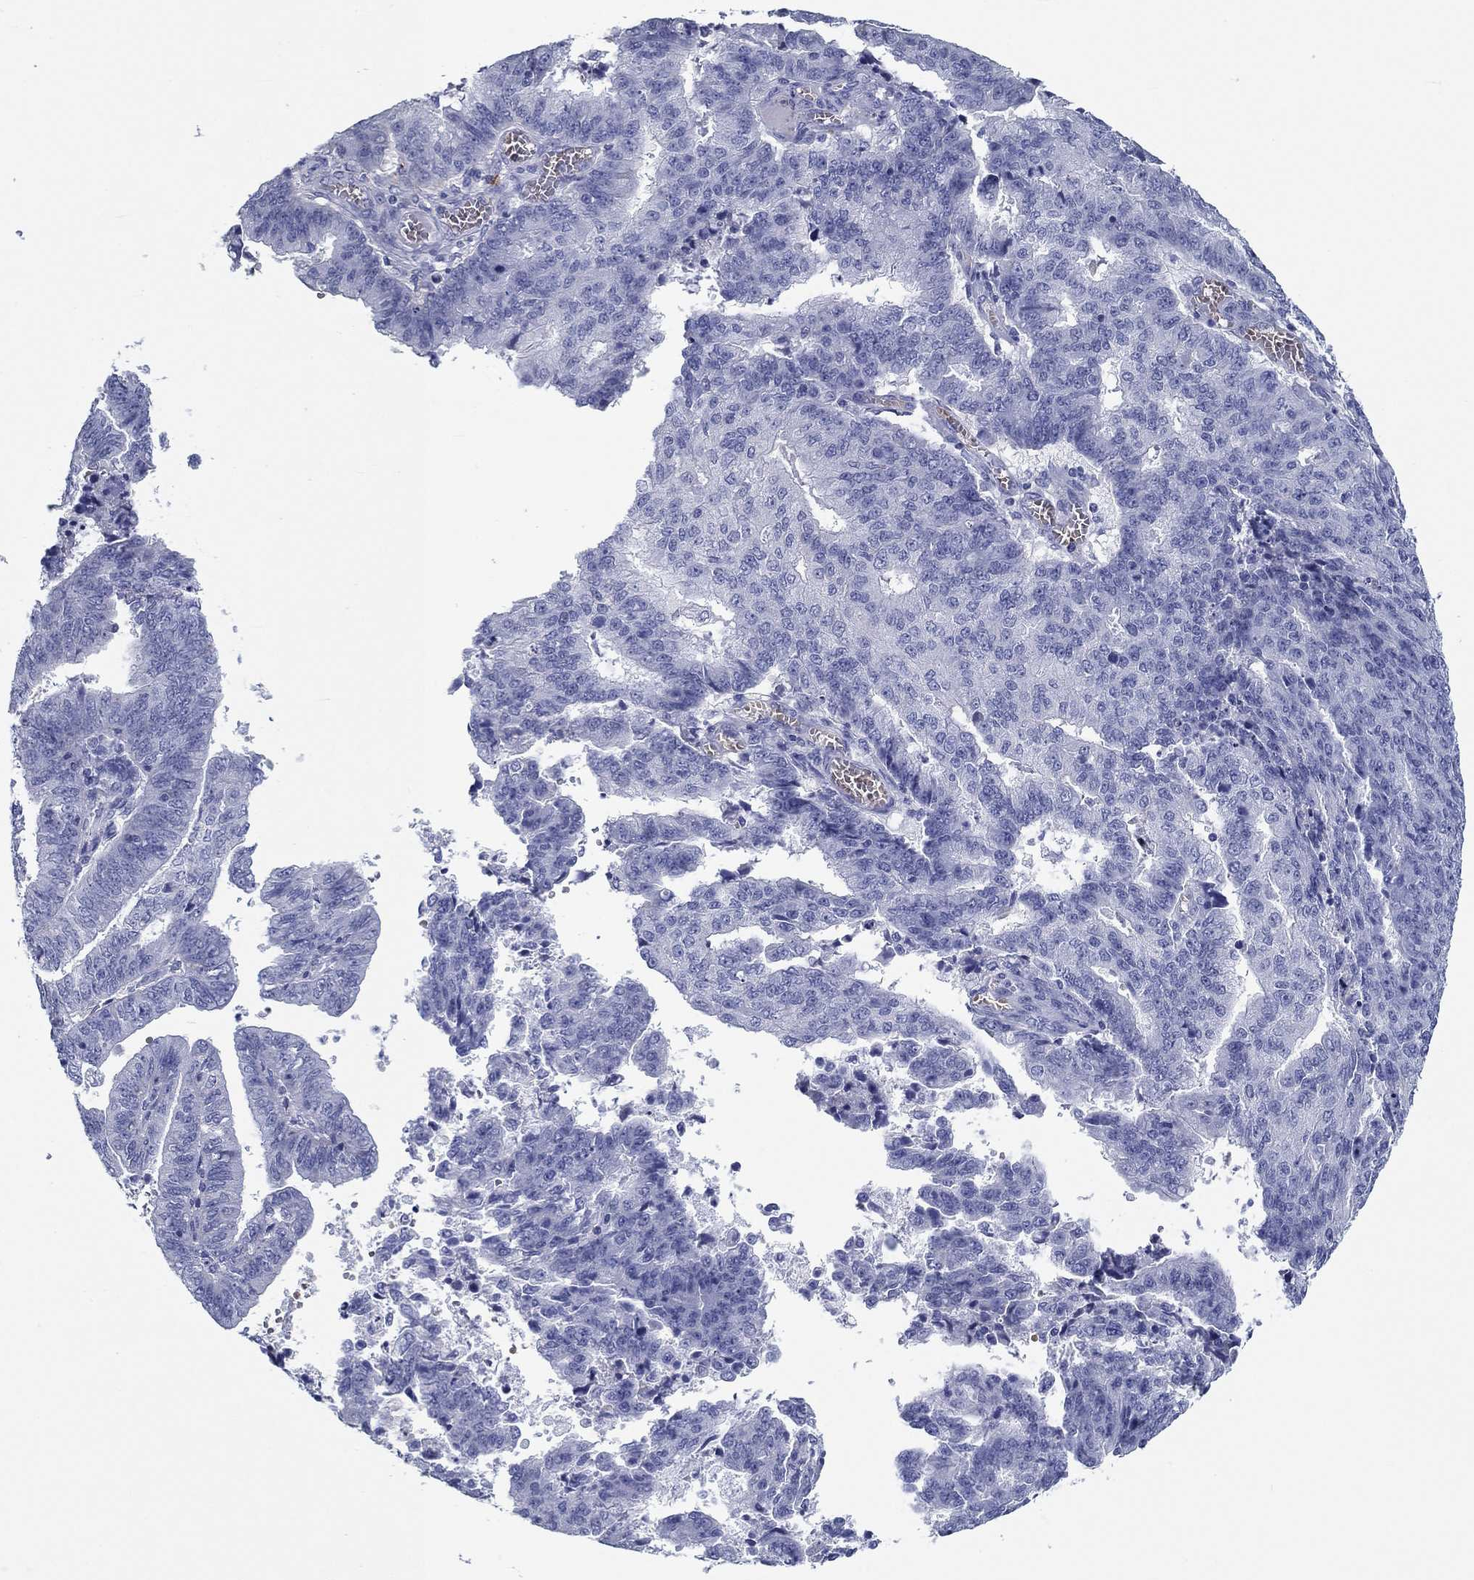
{"staining": {"intensity": "negative", "quantity": "none", "location": "none"}, "tissue": "endometrial cancer", "cell_type": "Tumor cells", "image_type": "cancer", "snomed": [{"axis": "morphology", "description": "Adenocarcinoma, NOS"}, {"axis": "topography", "description": "Endometrium"}], "caption": "High magnification brightfield microscopy of endometrial adenocarcinoma stained with DAB (3,3'-diaminobenzidine) (brown) and counterstained with hematoxylin (blue): tumor cells show no significant positivity.", "gene": "CD40LG", "patient": {"sex": "female", "age": 82}}